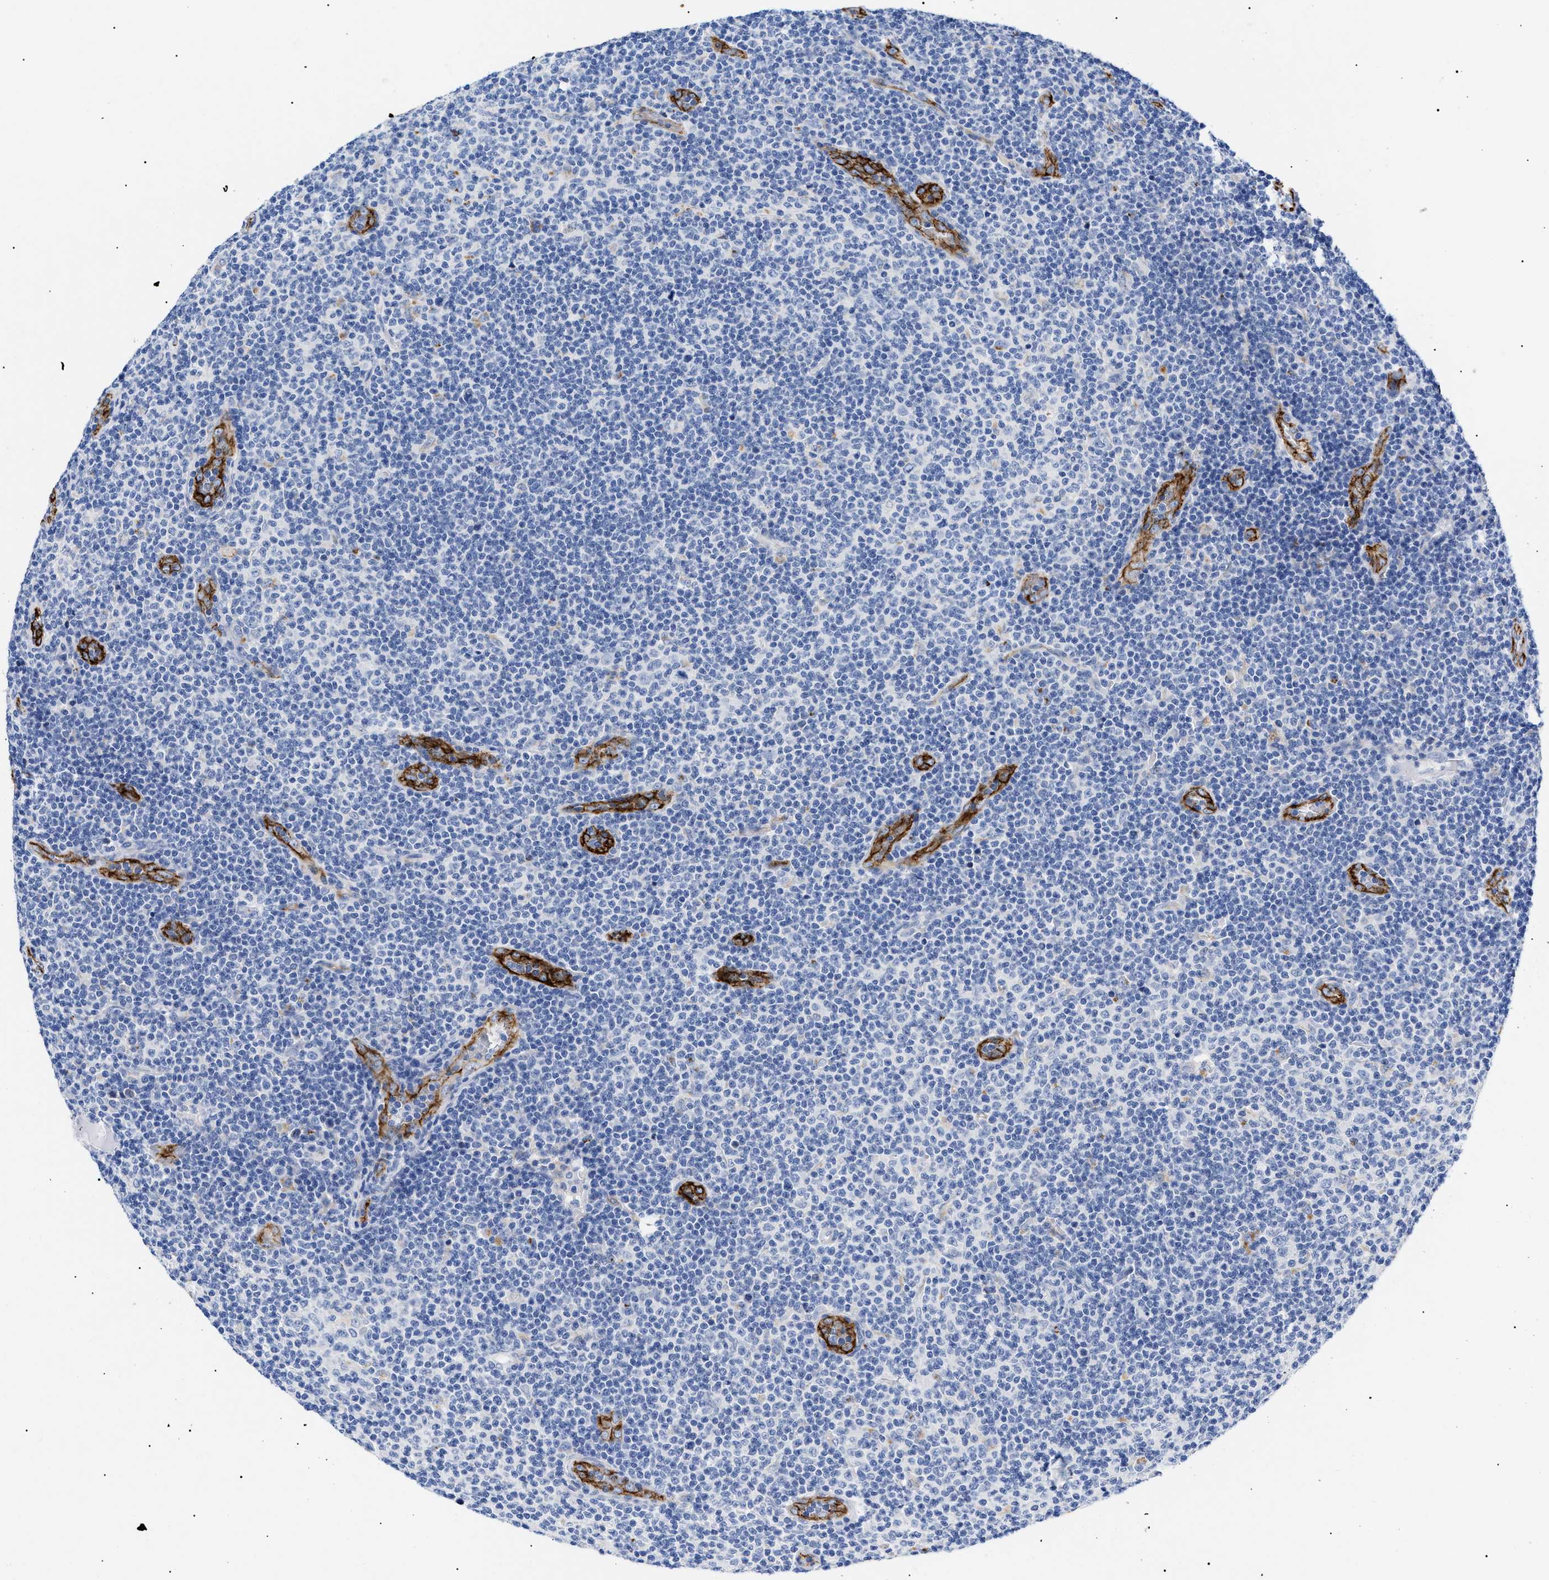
{"staining": {"intensity": "negative", "quantity": "none", "location": "none"}, "tissue": "lymphoma", "cell_type": "Tumor cells", "image_type": "cancer", "snomed": [{"axis": "morphology", "description": "Malignant lymphoma, non-Hodgkin's type, Low grade"}, {"axis": "topography", "description": "Lymph node"}], "caption": "Tumor cells show no significant expression in malignant lymphoma, non-Hodgkin's type (low-grade).", "gene": "ACKR1", "patient": {"sex": "male", "age": 83}}